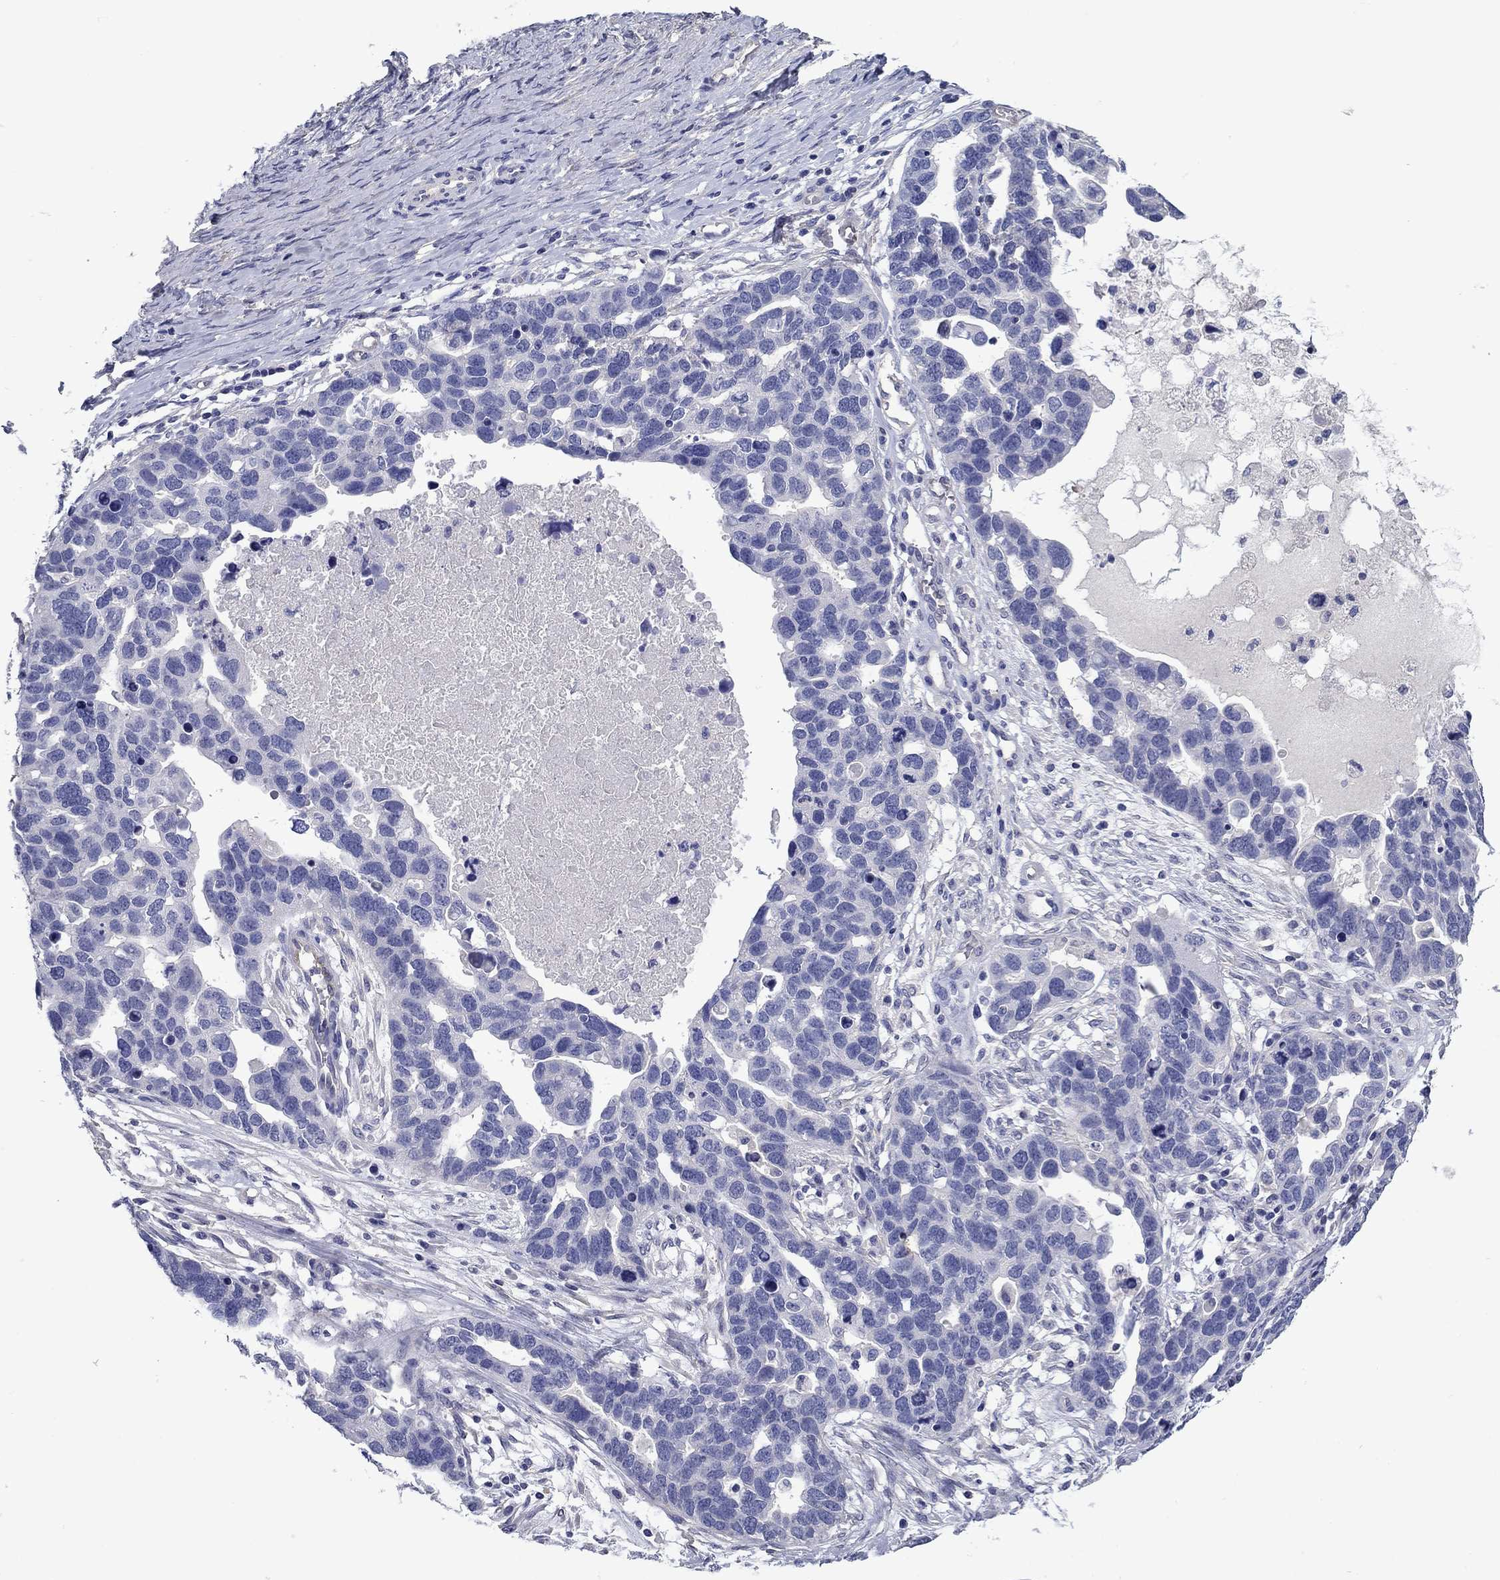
{"staining": {"intensity": "negative", "quantity": "none", "location": "none"}, "tissue": "ovarian cancer", "cell_type": "Tumor cells", "image_type": "cancer", "snomed": [{"axis": "morphology", "description": "Cystadenocarcinoma, serous, NOS"}, {"axis": "topography", "description": "Ovary"}], "caption": "DAB (3,3'-diaminobenzidine) immunohistochemical staining of human ovarian cancer (serous cystadenocarcinoma) exhibits no significant positivity in tumor cells.", "gene": "CNDP1", "patient": {"sex": "female", "age": 54}}